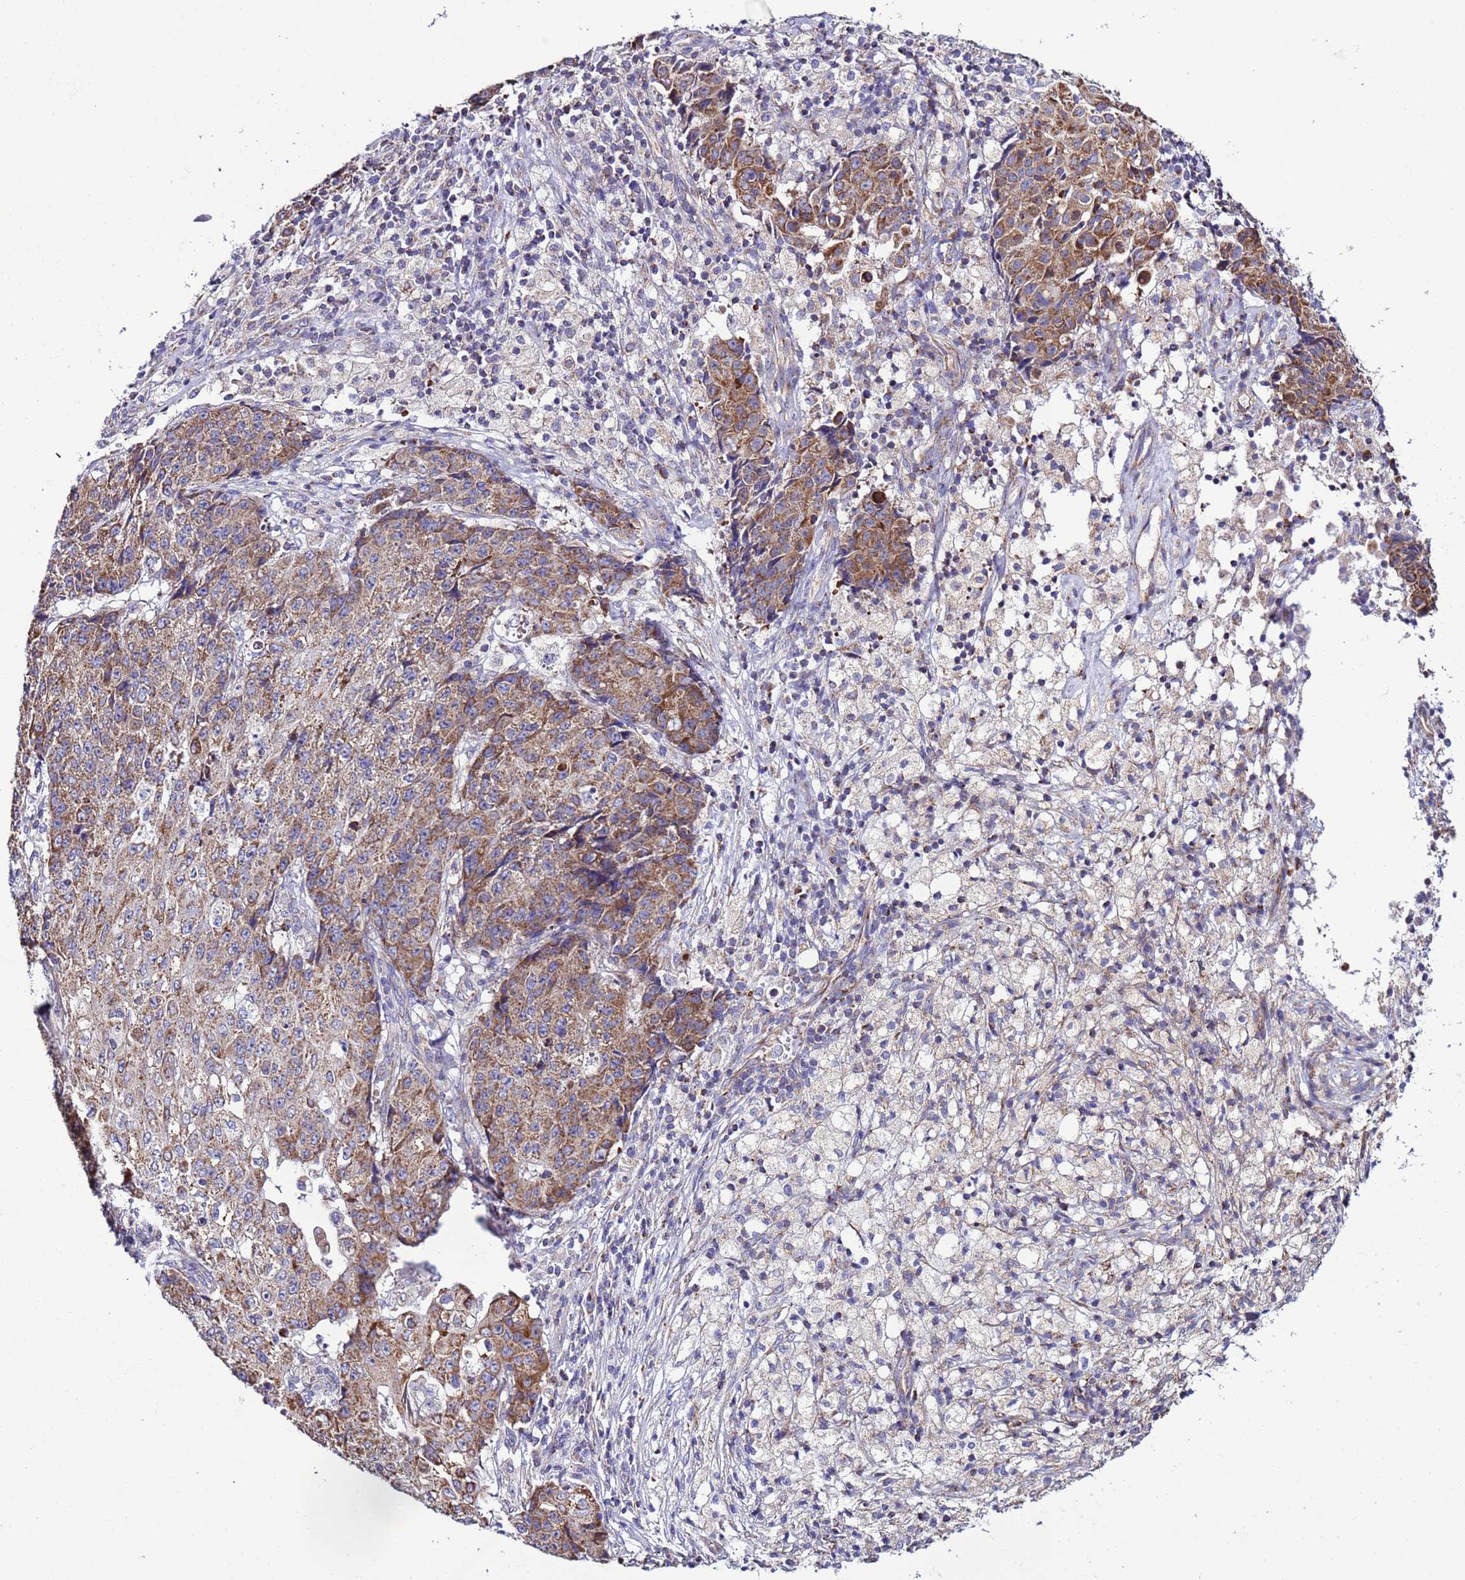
{"staining": {"intensity": "moderate", "quantity": ">75%", "location": "cytoplasmic/membranous"}, "tissue": "ovarian cancer", "cell_type": "Tumor cells", "image_type": "cancer", "snomed": [{"axis": "morphology", "description": "Carcinoma, endometroid"}, {"axis": "topography", "description": "Ovary"}], "caption": "An immunohistochemistry (IHC) image of tumor tissue is shown. Protein staining in brown shows moderate cytoplasmic/membranous positivity in ovarian cancer (endometroid carcinoma) within tumor cells. Ihc stains the protein in brown and the nuclei are stained blue.", "gene": "AHI1", "patient": {"sex": "female", "age": 42}}